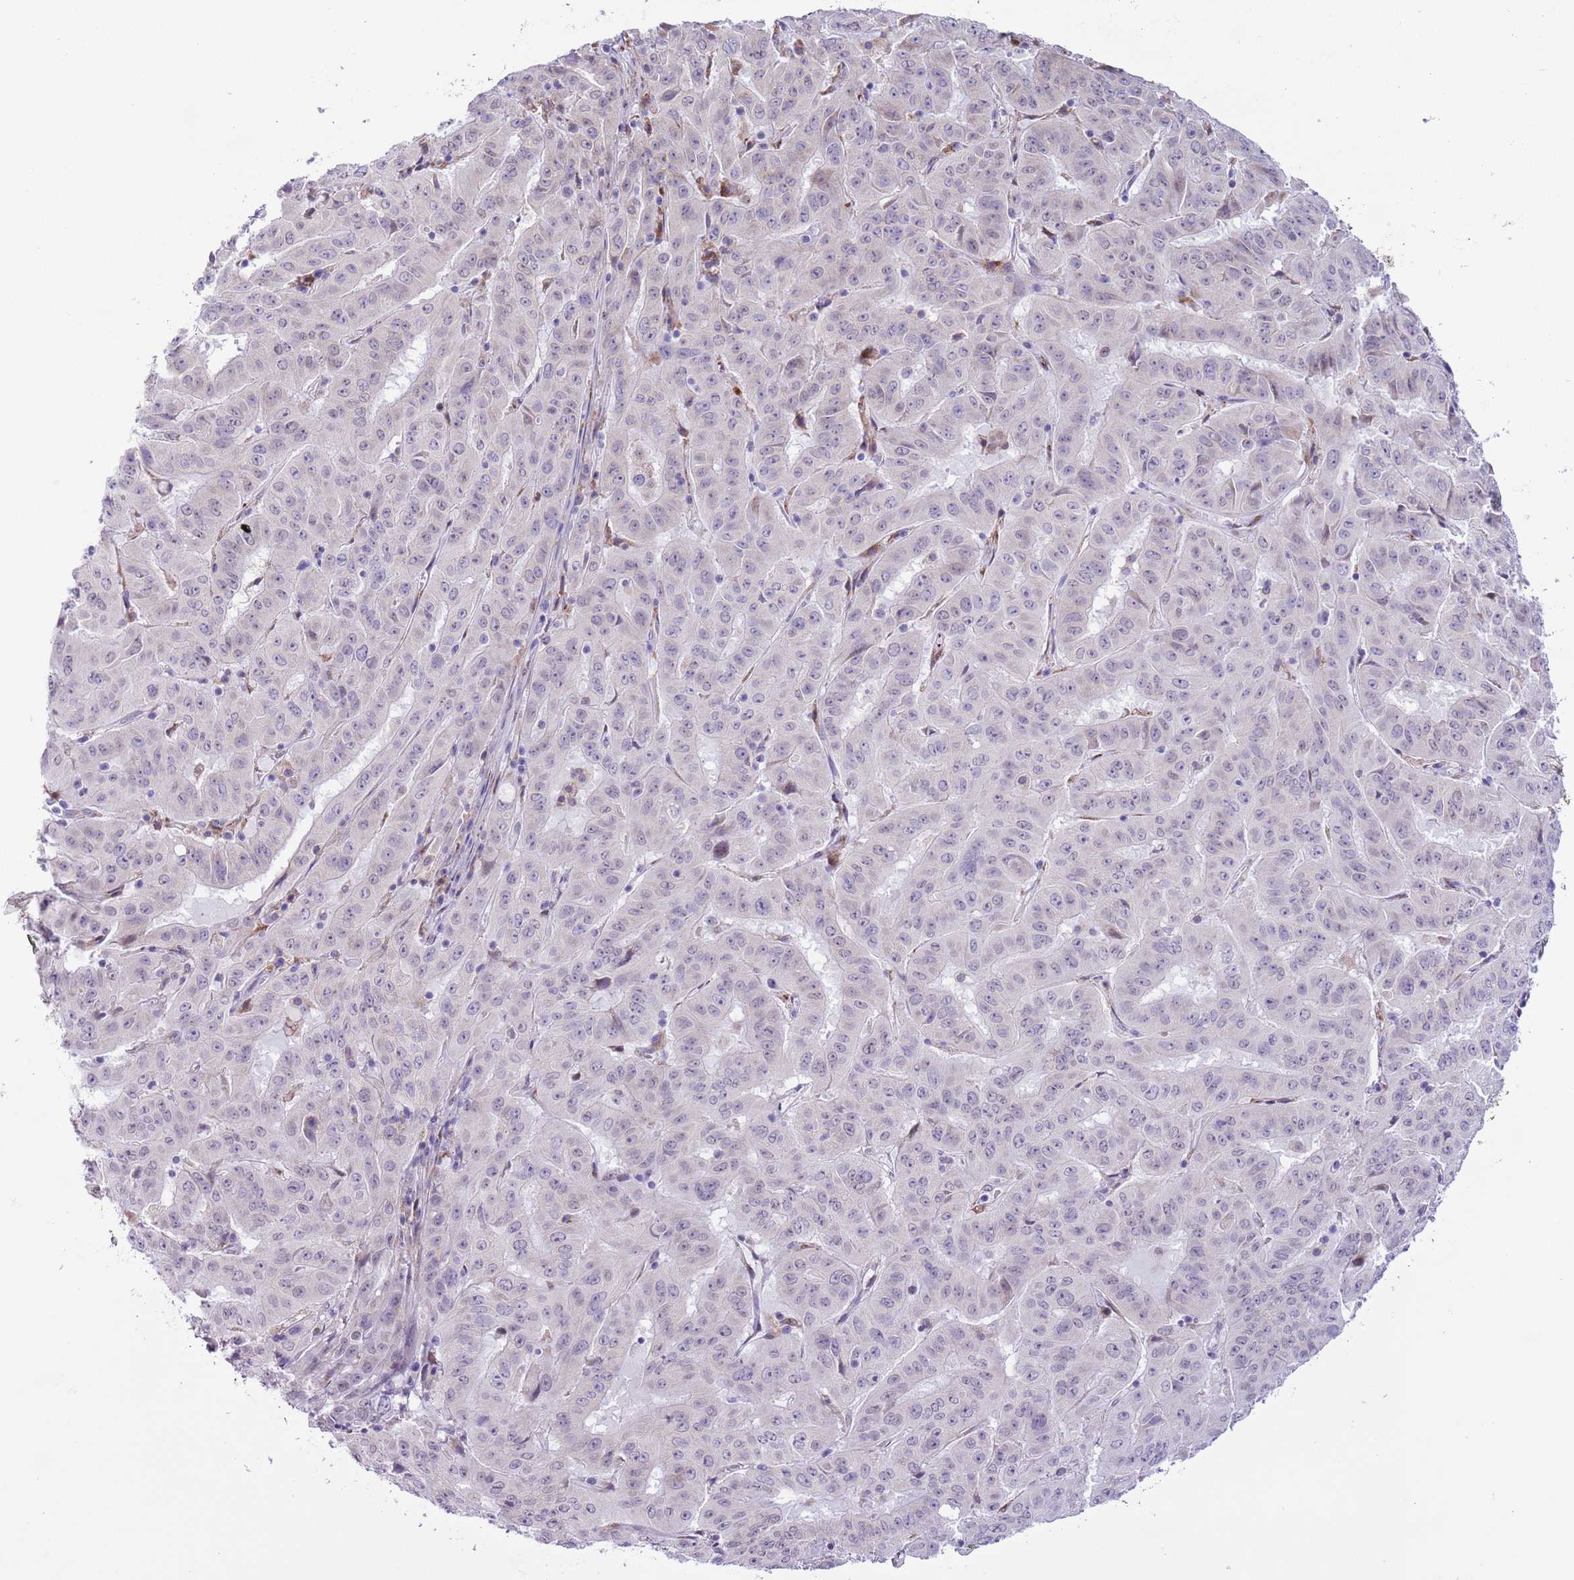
{"staining": {"intensity": "negative", "quantity": "none", "location": "none"}, "tissue": "pancreatic cancer", "cell_type": "Tumor cells", "image_type": "cancer", "snomed": [{"axis": "morphology", "description": "Adenocarcinoma, NOS"}, {"axis": "topography", "description": "Pancreas"}], "caption": "Photomicrograph shows no significant protein expression in tumor cells of pancreatic cancer (adenocarcinoma). (DAB IHC visualized using brightfield microscopy, high magnification).", "gene": "ZNF576", "patient": {"sex": "male", "age": 63}}